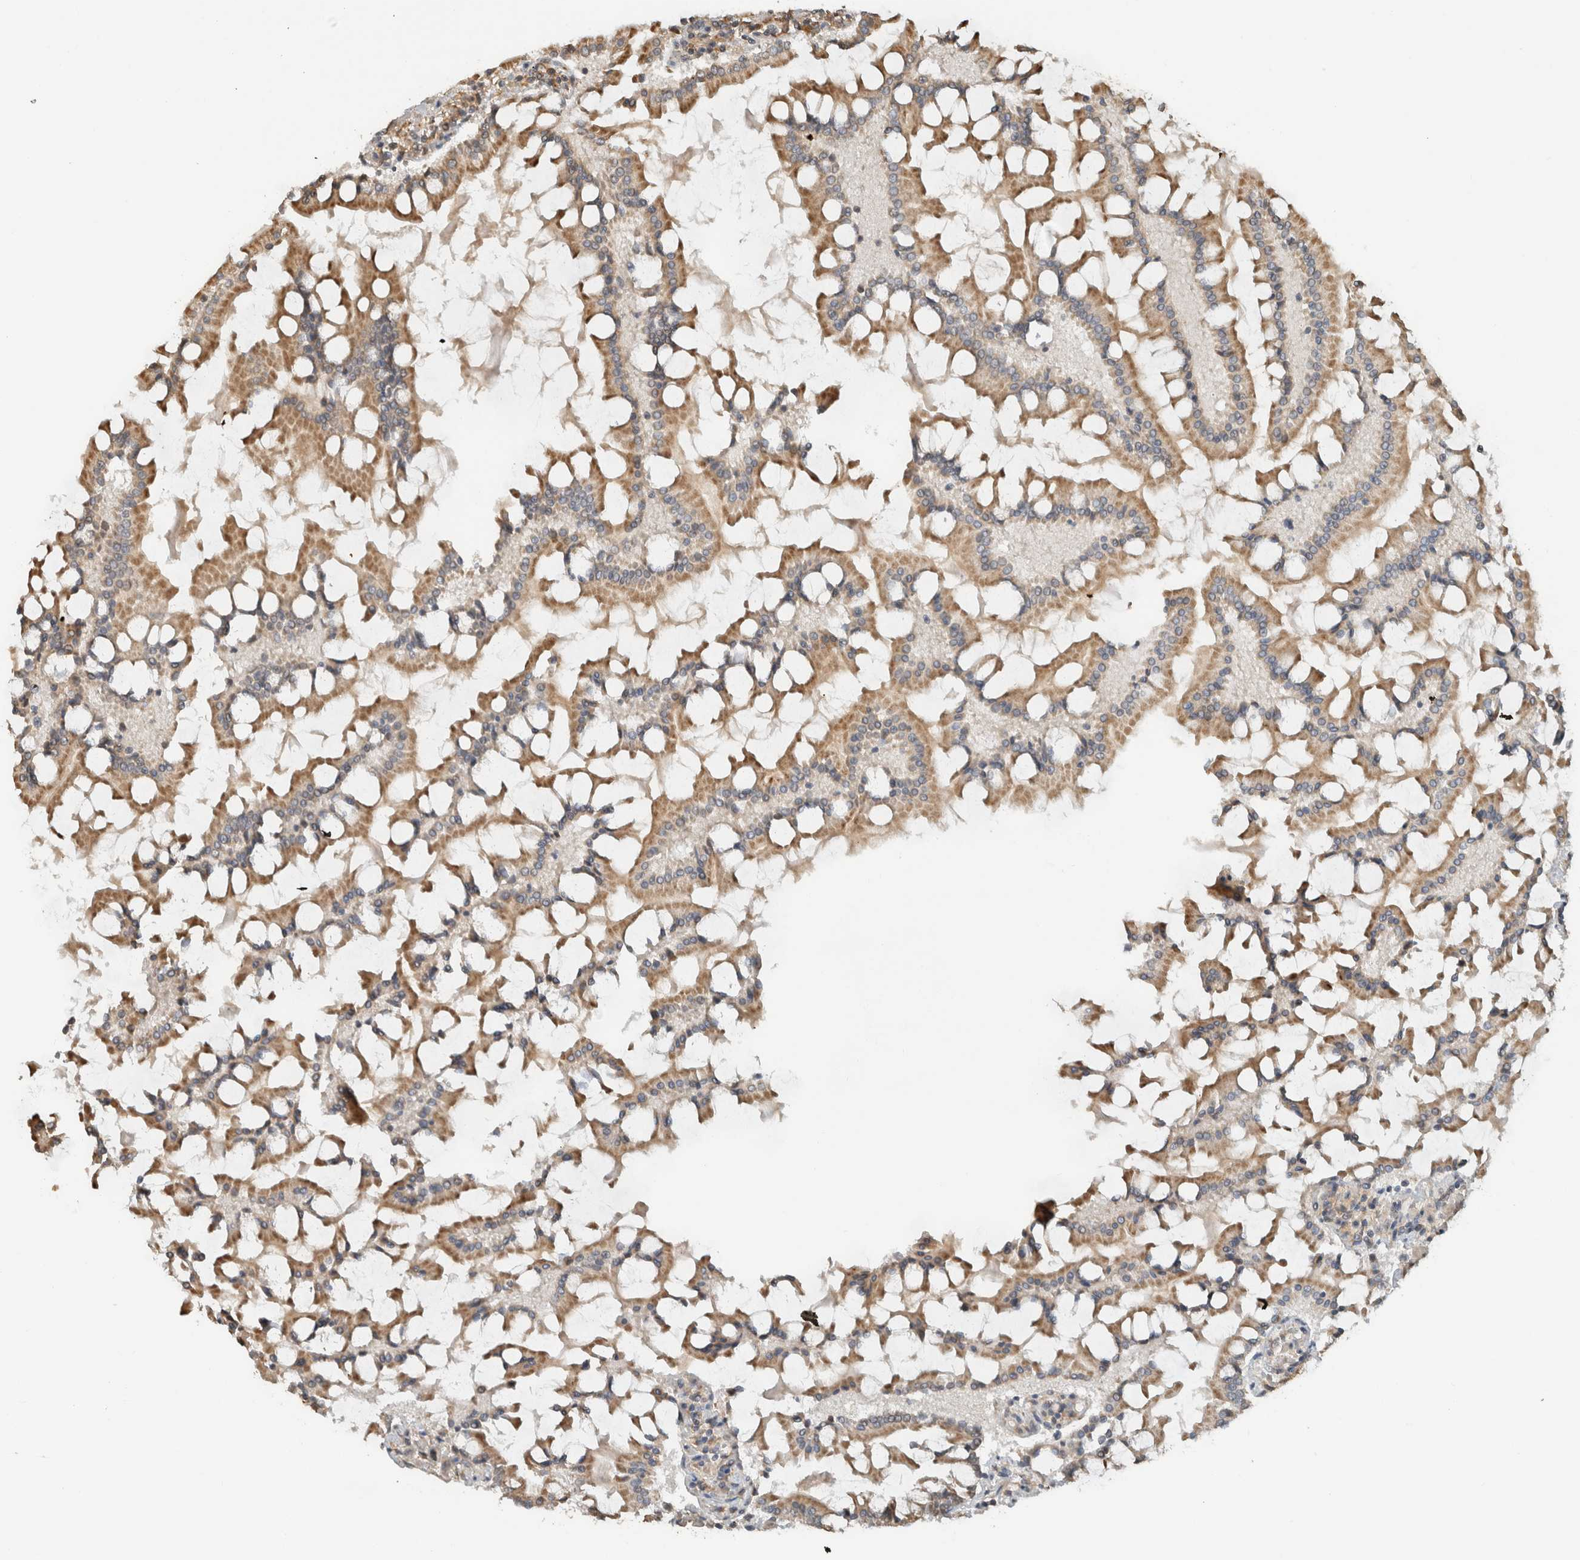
{"staining": {"intensity": "moderate", "quantity": ">75%", "location": "cytoplasmic/membranous"}, "tissue": "small intestine", "cell_type": "Glandular cells", "image_type": "normal", "snomed": [{"axis": "morphology", "description": "Normal tissue, NOS"}, {"axis": "topography", "description": "Small intestine"}], "caption": "Protein expression analysis of benign small intestine reveals moderate cytoplasmic/membranous positivity in about >75% of glandular cells. (DAB IHC, brown staining for protein, blue staining for nuclei).", "gene": "GINS4", "patient": {"sex": "male", "age": 41}}